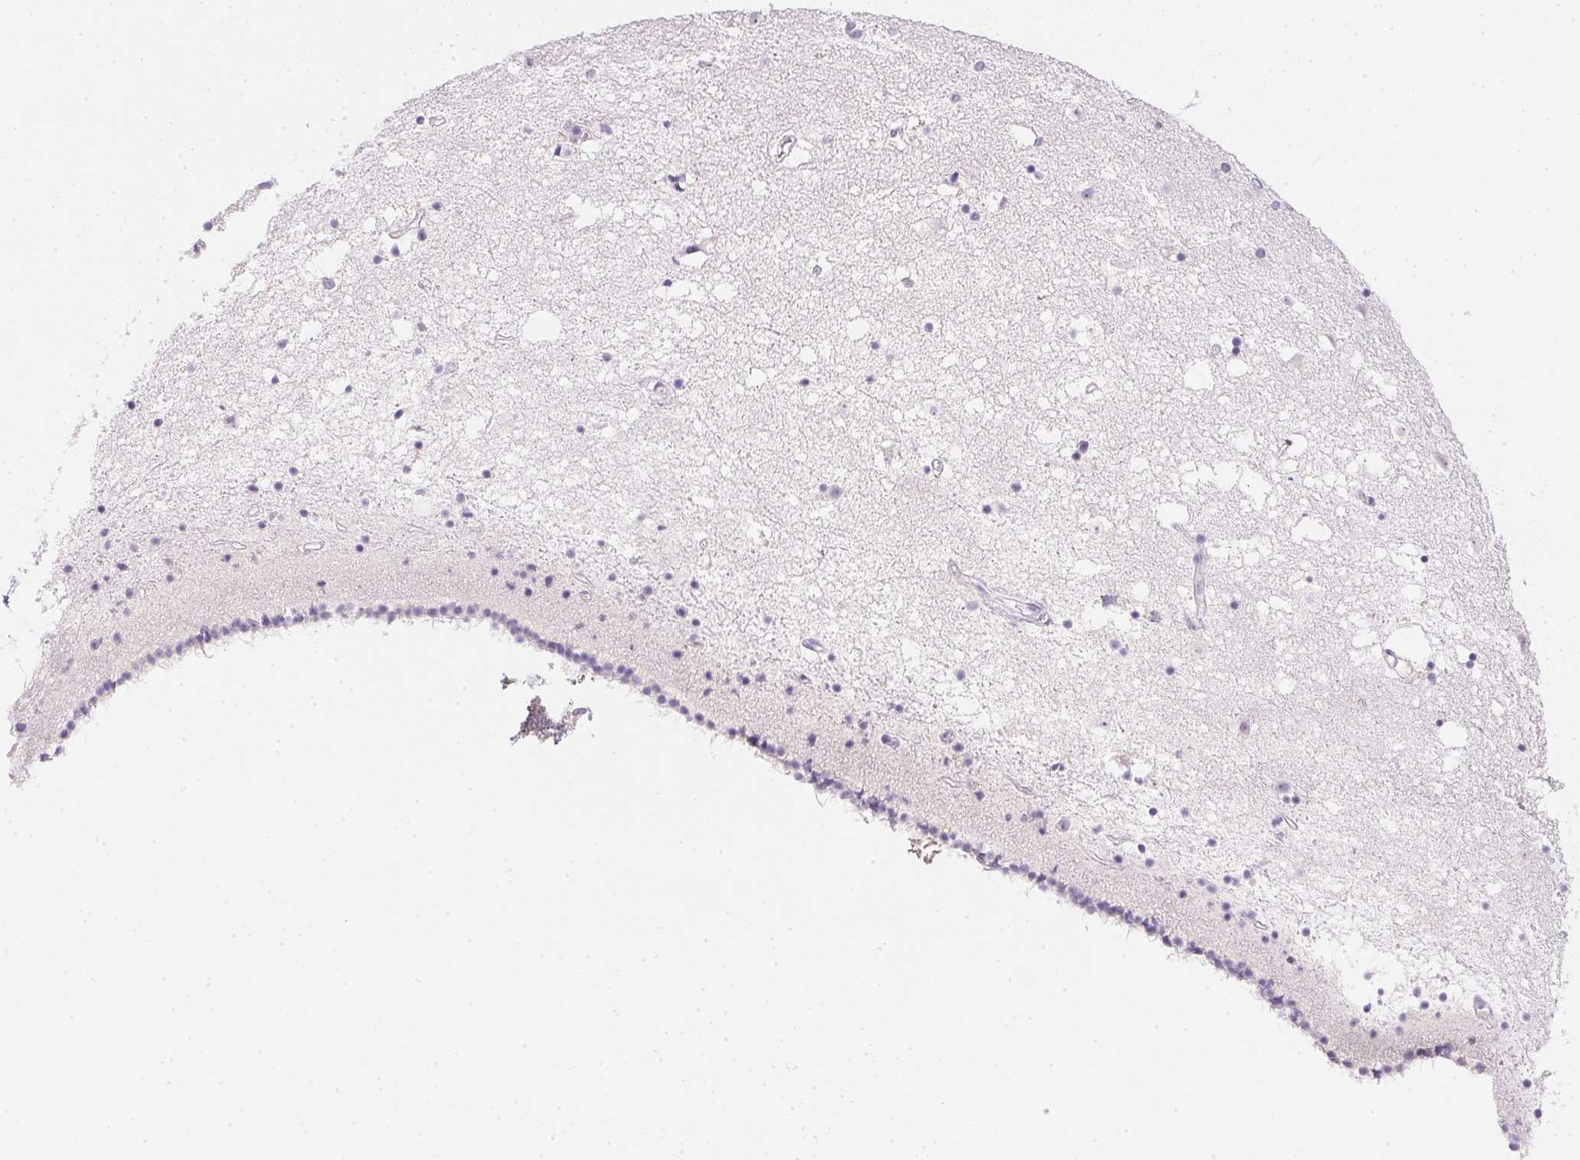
{"staining": {"intensity": "negative", "quantity": "none", "location": "none"}, "tissue": "caudate", "cell_type": "Glial cells", "image_type": "normal", "snomed": [{"axis": "morphology", "description": "Normal tissue, NOS"}, {"axis": "topography", "description": "Lateral ventricle wall"}], "caption": "High power microscopy histopathology image of an immunohistochemistry (IHC) histopathology image of normal caudate, revealing no significant positivity in glial cells. The staining is performed using DAB (3,3'-diaminobenzidine) brown chromogen with nuclei counter-stained in using hematoxylin.", "gene": "PPY", "patient": {"sex": "female", "age": 71}}